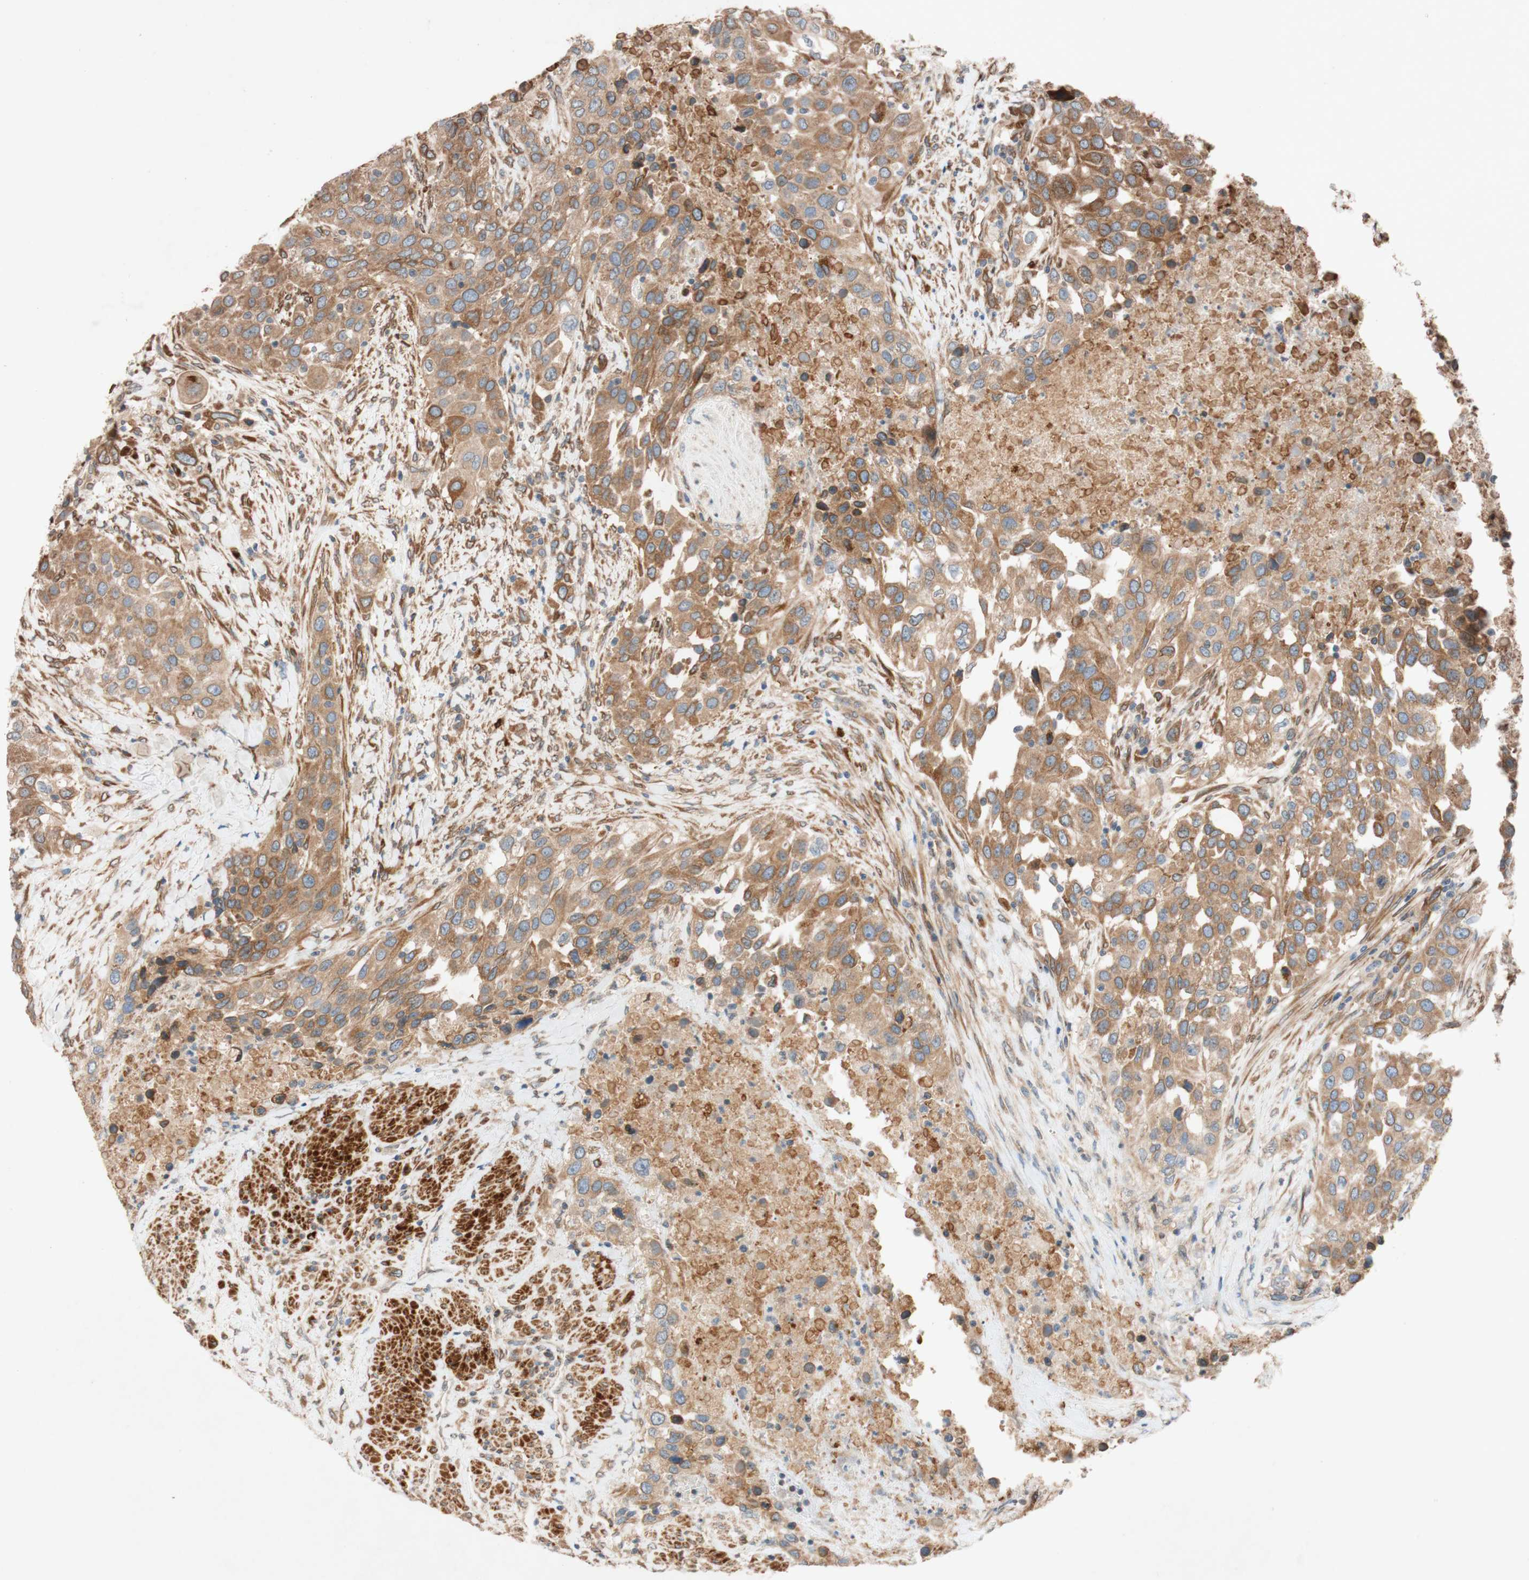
{"staining": {"intensity": "moderate", "quantity": ">75%", "location": "cytoplasmic/membranous,nuclear"}, "tissue": "urothelial cancer", "cell_type": "Tumor cells", "image_type": "cancer", "snomed": [{"axis": "morphology", "description": "Urothelial carcinoma, High grade"}, {"axis": "topography", "description": "Urinary bladder"}], "caption": "Brown immunohistochemical staining in human urothelial carcinoma (high-grade) reveals moderate cytoplasmic/membranous and nuclear staining in about >75% of tumor cells.", "gene": "PTPRU", "patient": {"sex": "female", "age": 80}}